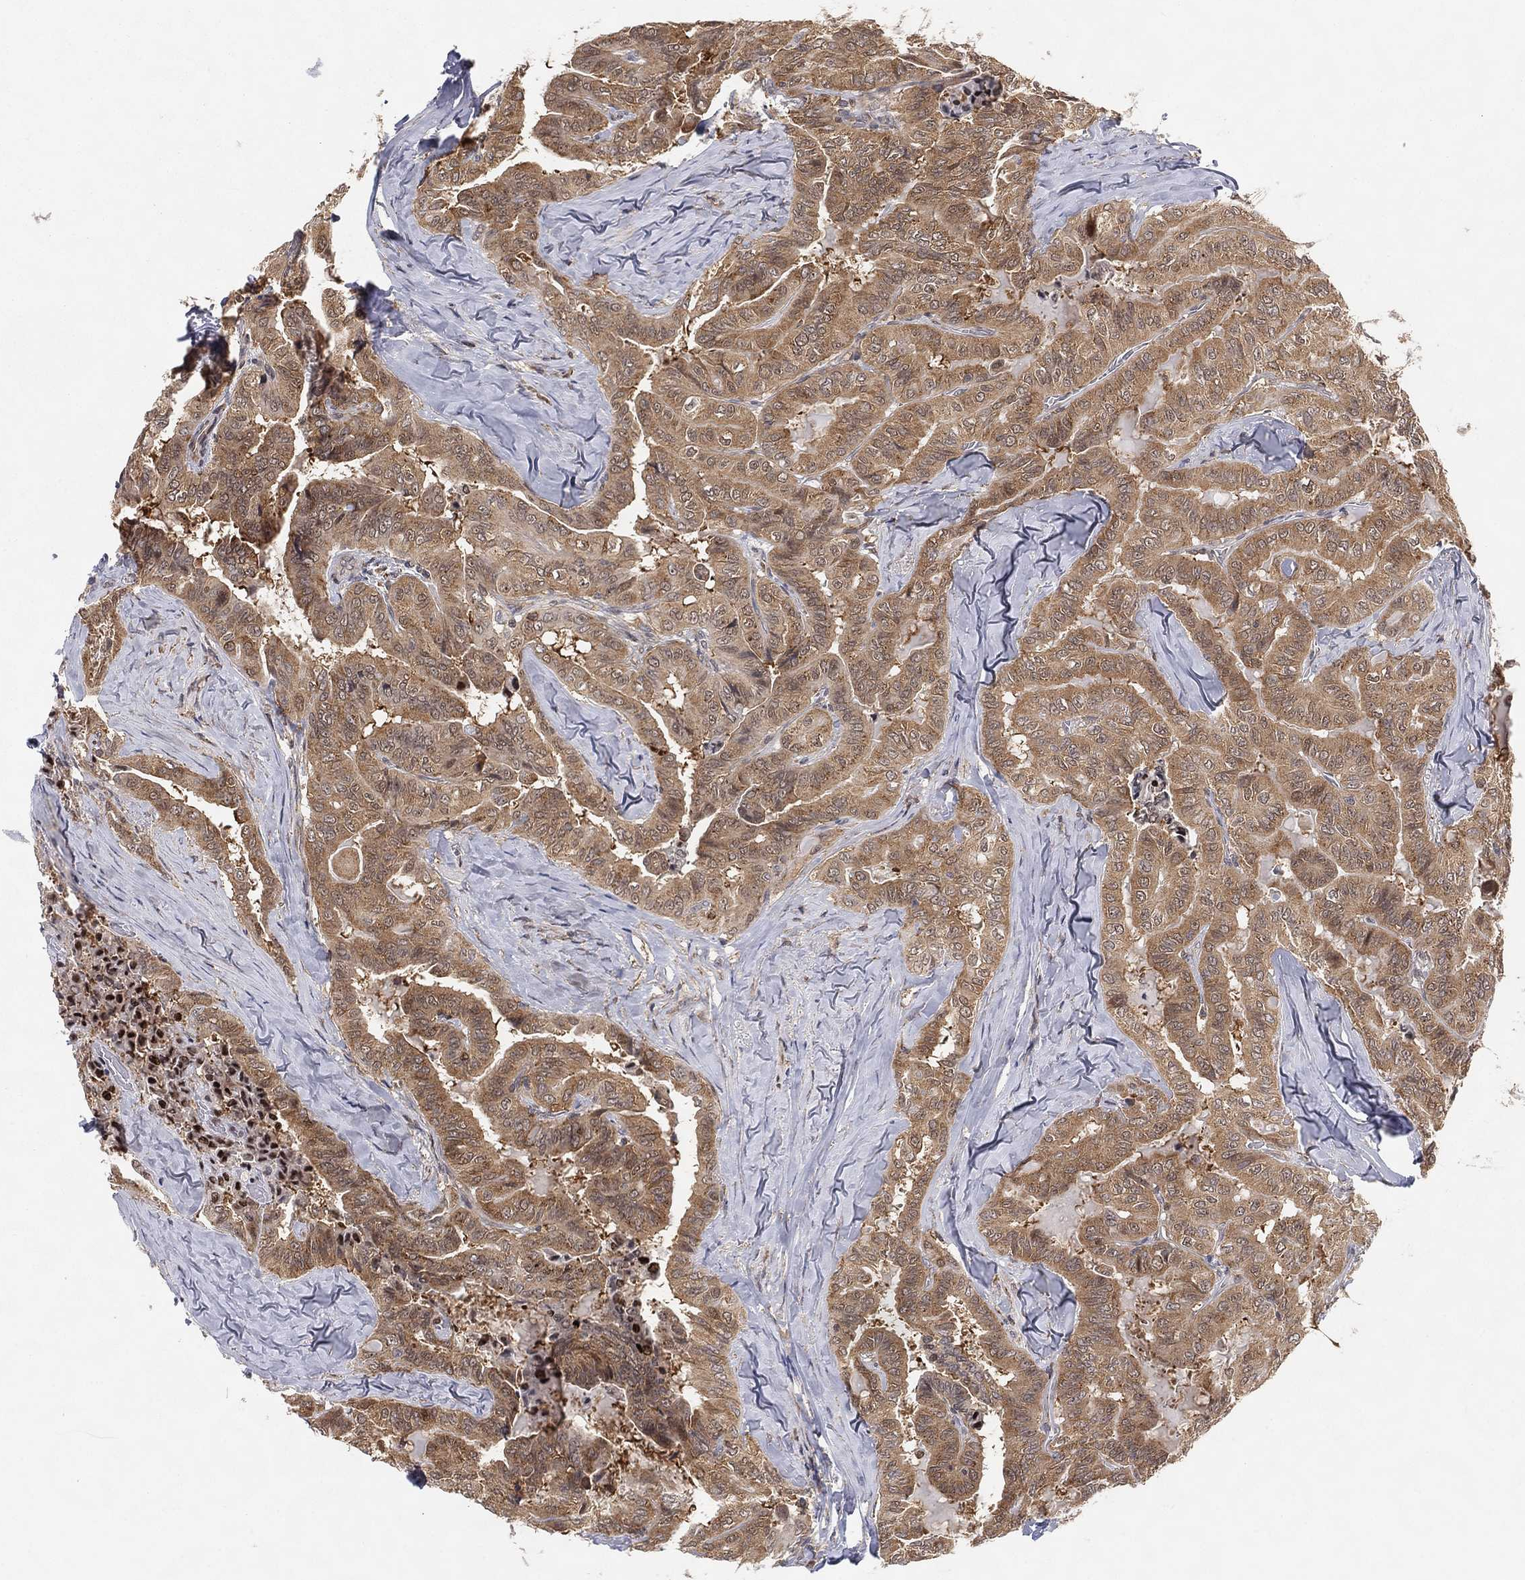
{"staining": {"intensity": "moderate", "quantity": ">75%", "location": "cytoplasmic/membranous"}, "tissue": "thyroid cancer", "cell_type": "Tumor cells", "image_type": "cancer", "snomed": [{"axis": "morphology", "description": "Papillary adenocarcinoma, NOS"}, {"axis": "topography", "description": "Thyroid gland"}], "caption": "Immunohistochemistry (IHC) micrograph of thyroid cancer stained for a protein (brown), which demonstrates medium levels of moderate cytoplasmic/membranous expression in approximately >75% of tumor cells.", "gene": "TMTC4", "patient": {"sex": "female", "age": 68}}